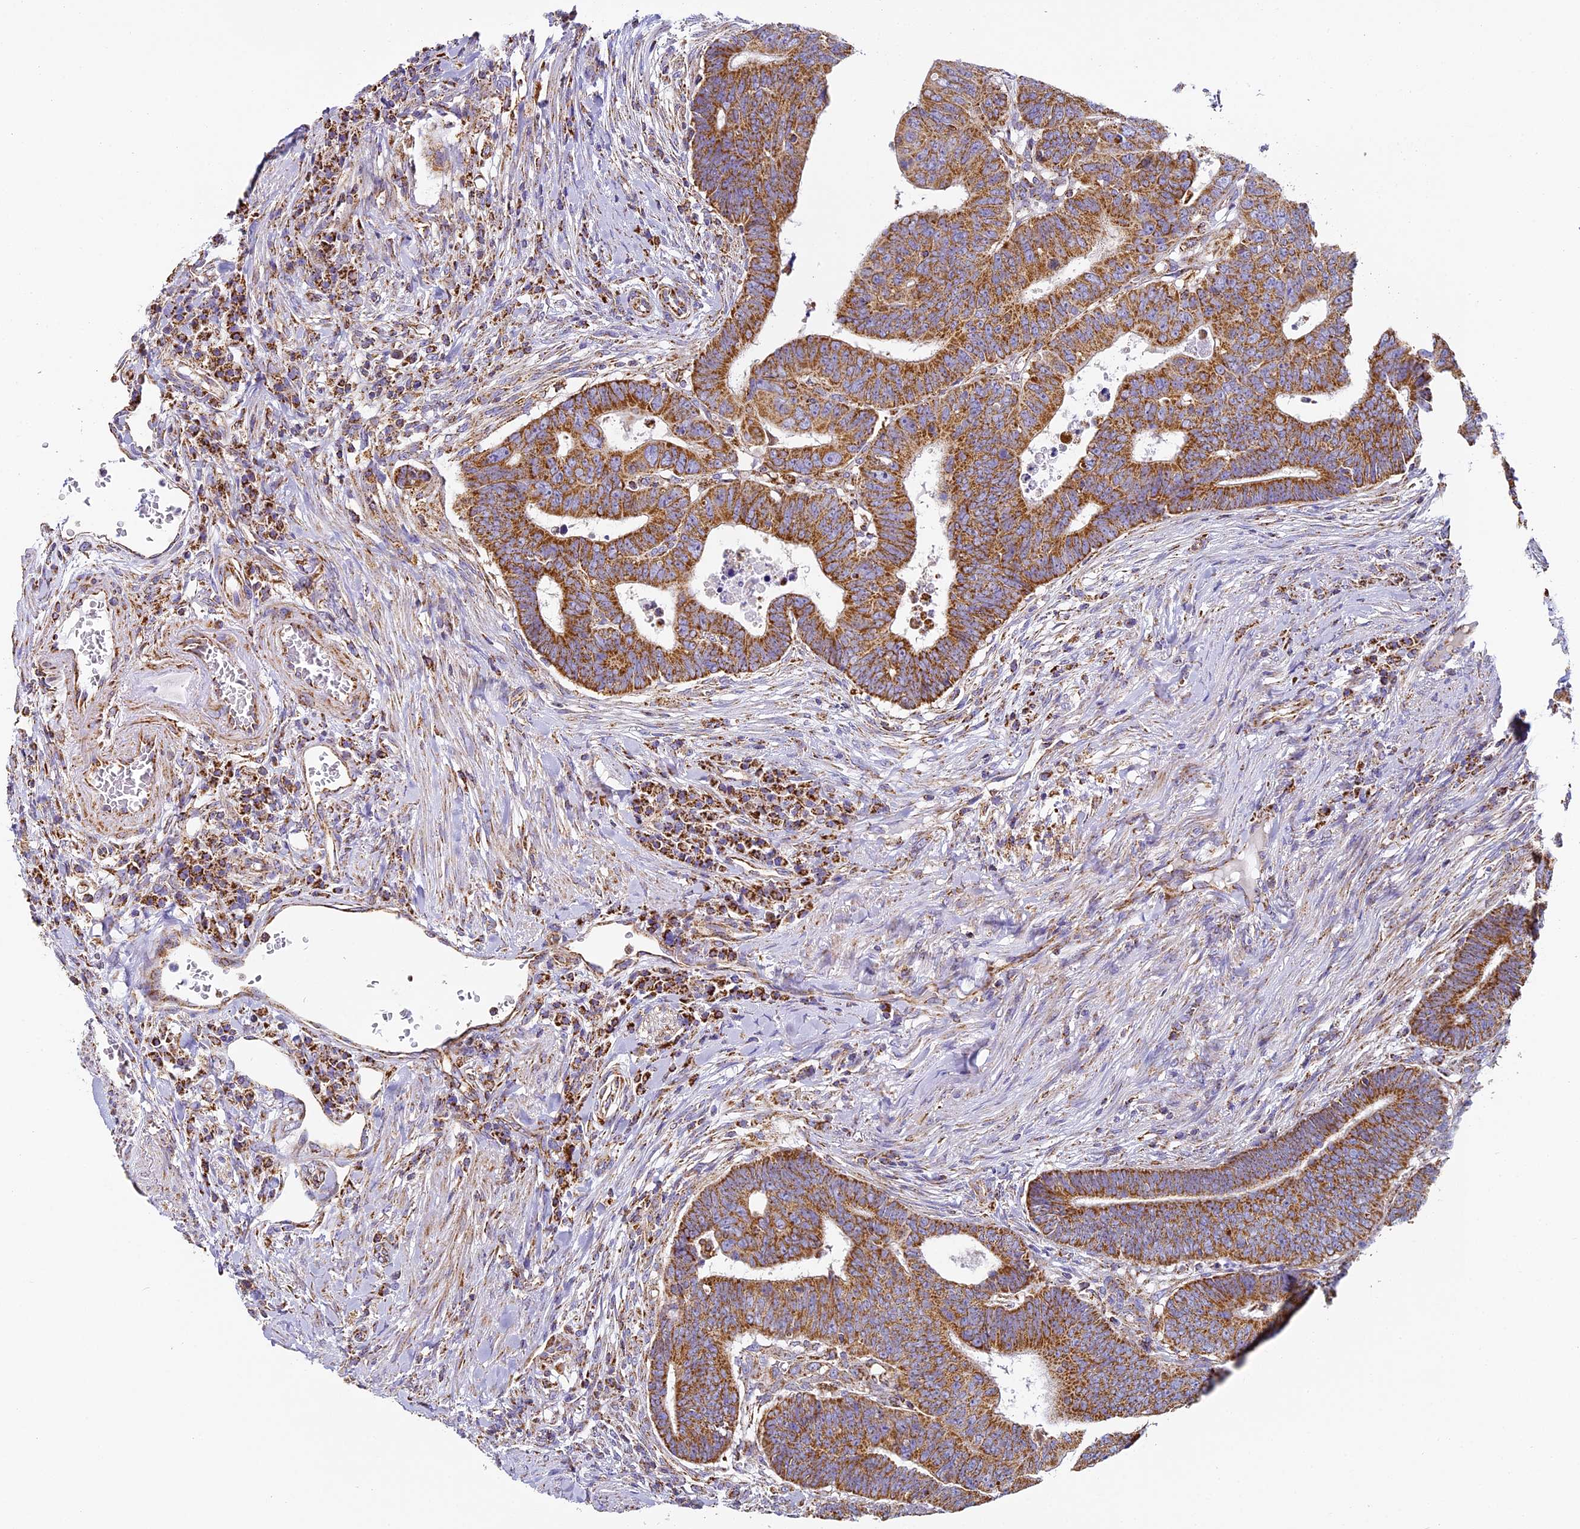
{"staining": {"intensity": "moderate", "quantity": ">75%", "location": "cytoplasmic/membranous"}, "tissue": "colorectal cancer", "cell_type": "Tumor cells", "image_type": "cancer", "snomed": [{"axis": "morphology", "description": "Normal tissue, NOS"}, {"axis": "morphology", "description": "Adenocarcinoma, NOS"}, {"axis": "topography", "description": "Rectum"}], "caption": "Tumor cells display medium levels of moderate cytoplasmic/membranous expression in approximately >75% of cells in adenocarcinoma (colorectal). The protein of interest is shown in brown color, while the nuclei are stained blue.", "gene": "STK17A", "patient": {"sex": "female", "age": 65}}